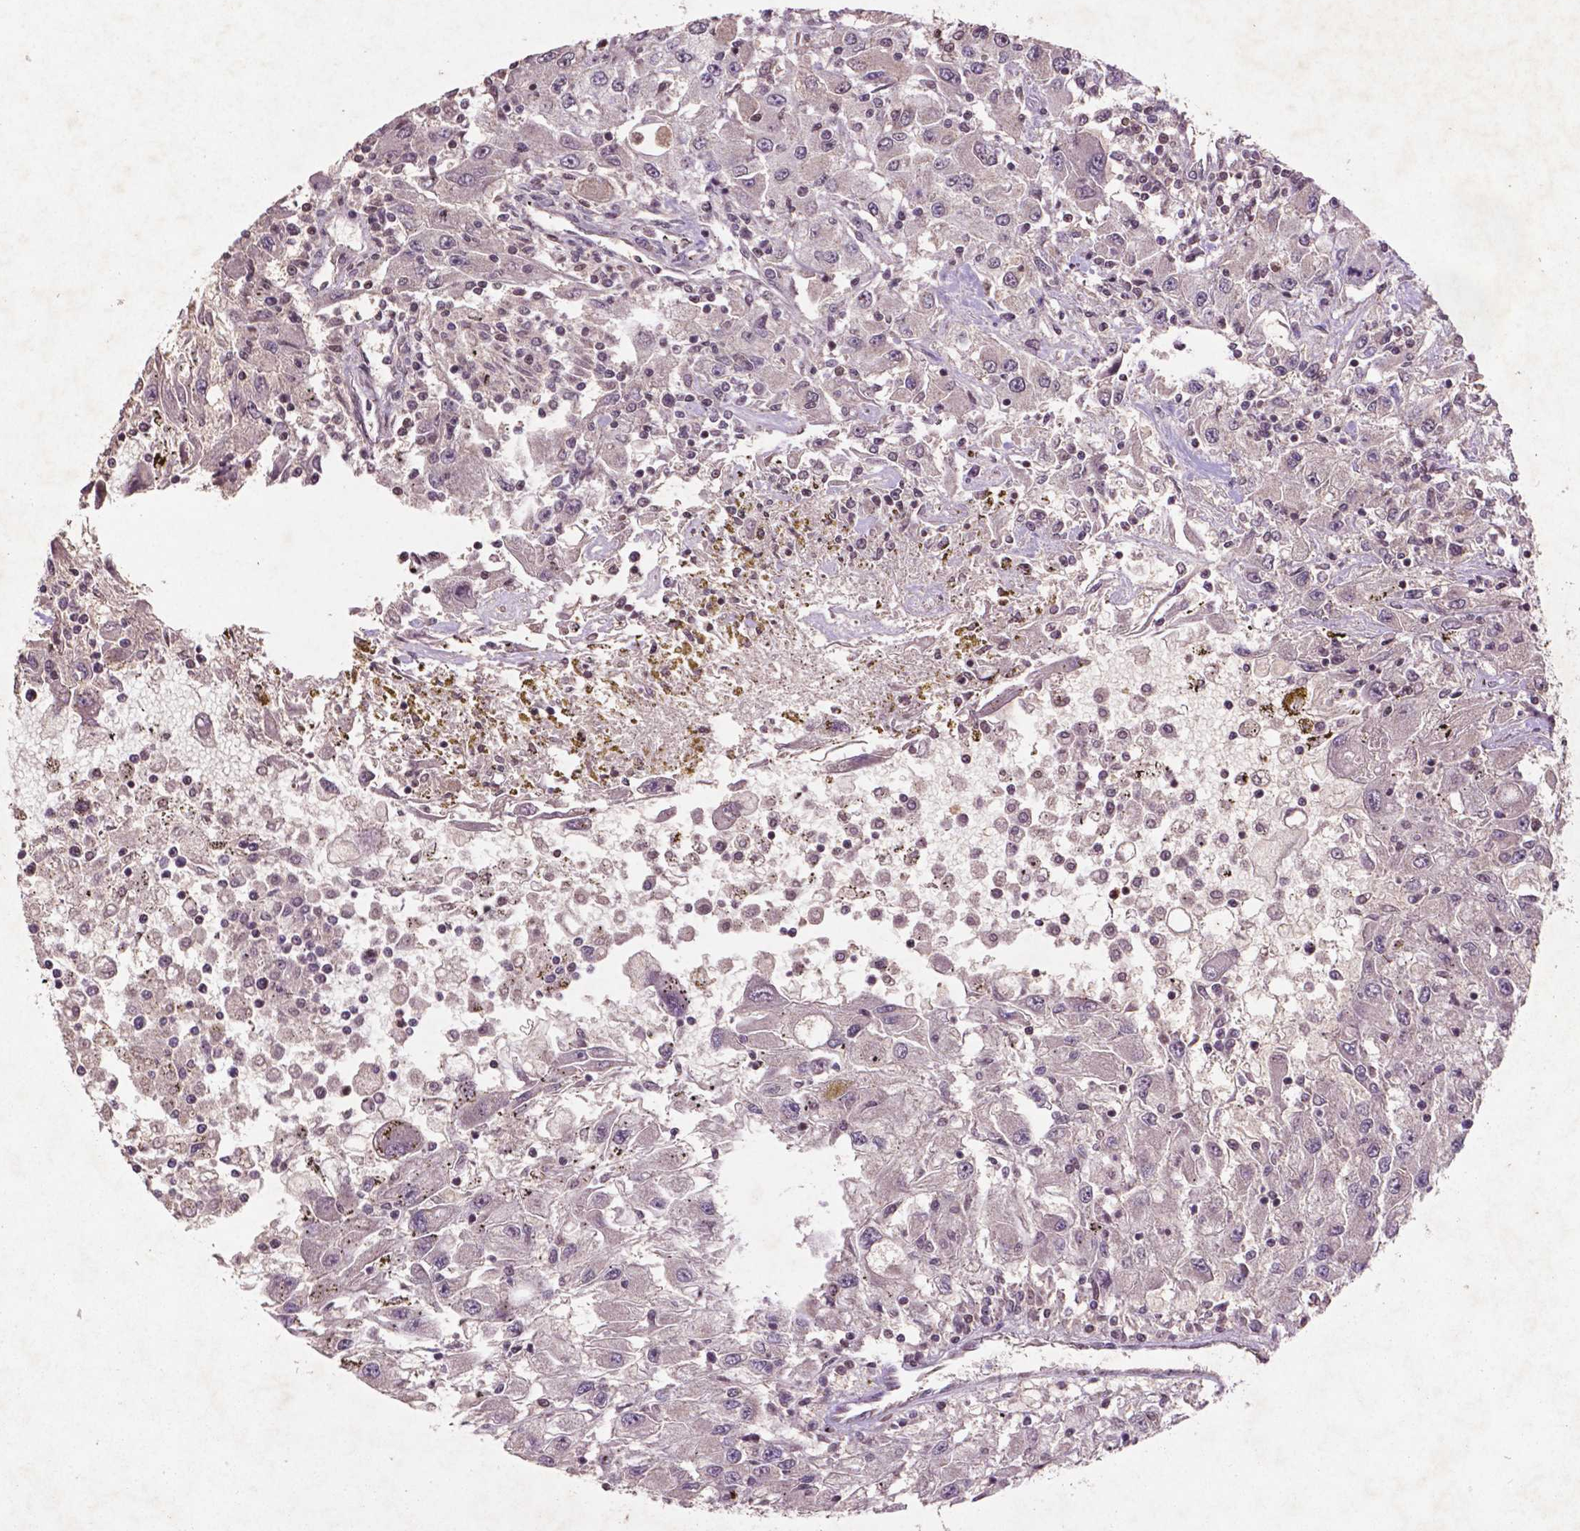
{"staining": {"intensity": "negative", "quantity": "none", "location": "none"}, "tissue": "renal cancer", "cell_type": "Tumor cells", "image_type": "cancer", "snomed": [{"axis": "morphology", "description": "Adenocarcinoma, NOS"}, {"axis": "topography", "description": "Kidney"}], "caption": "DAB immunohistochemical staining of human adenocarcinoma (renal) displays no significant positivity in tumor cells.", "gene": "GLRX", "patient": {"sex": "female", "age": 67}}